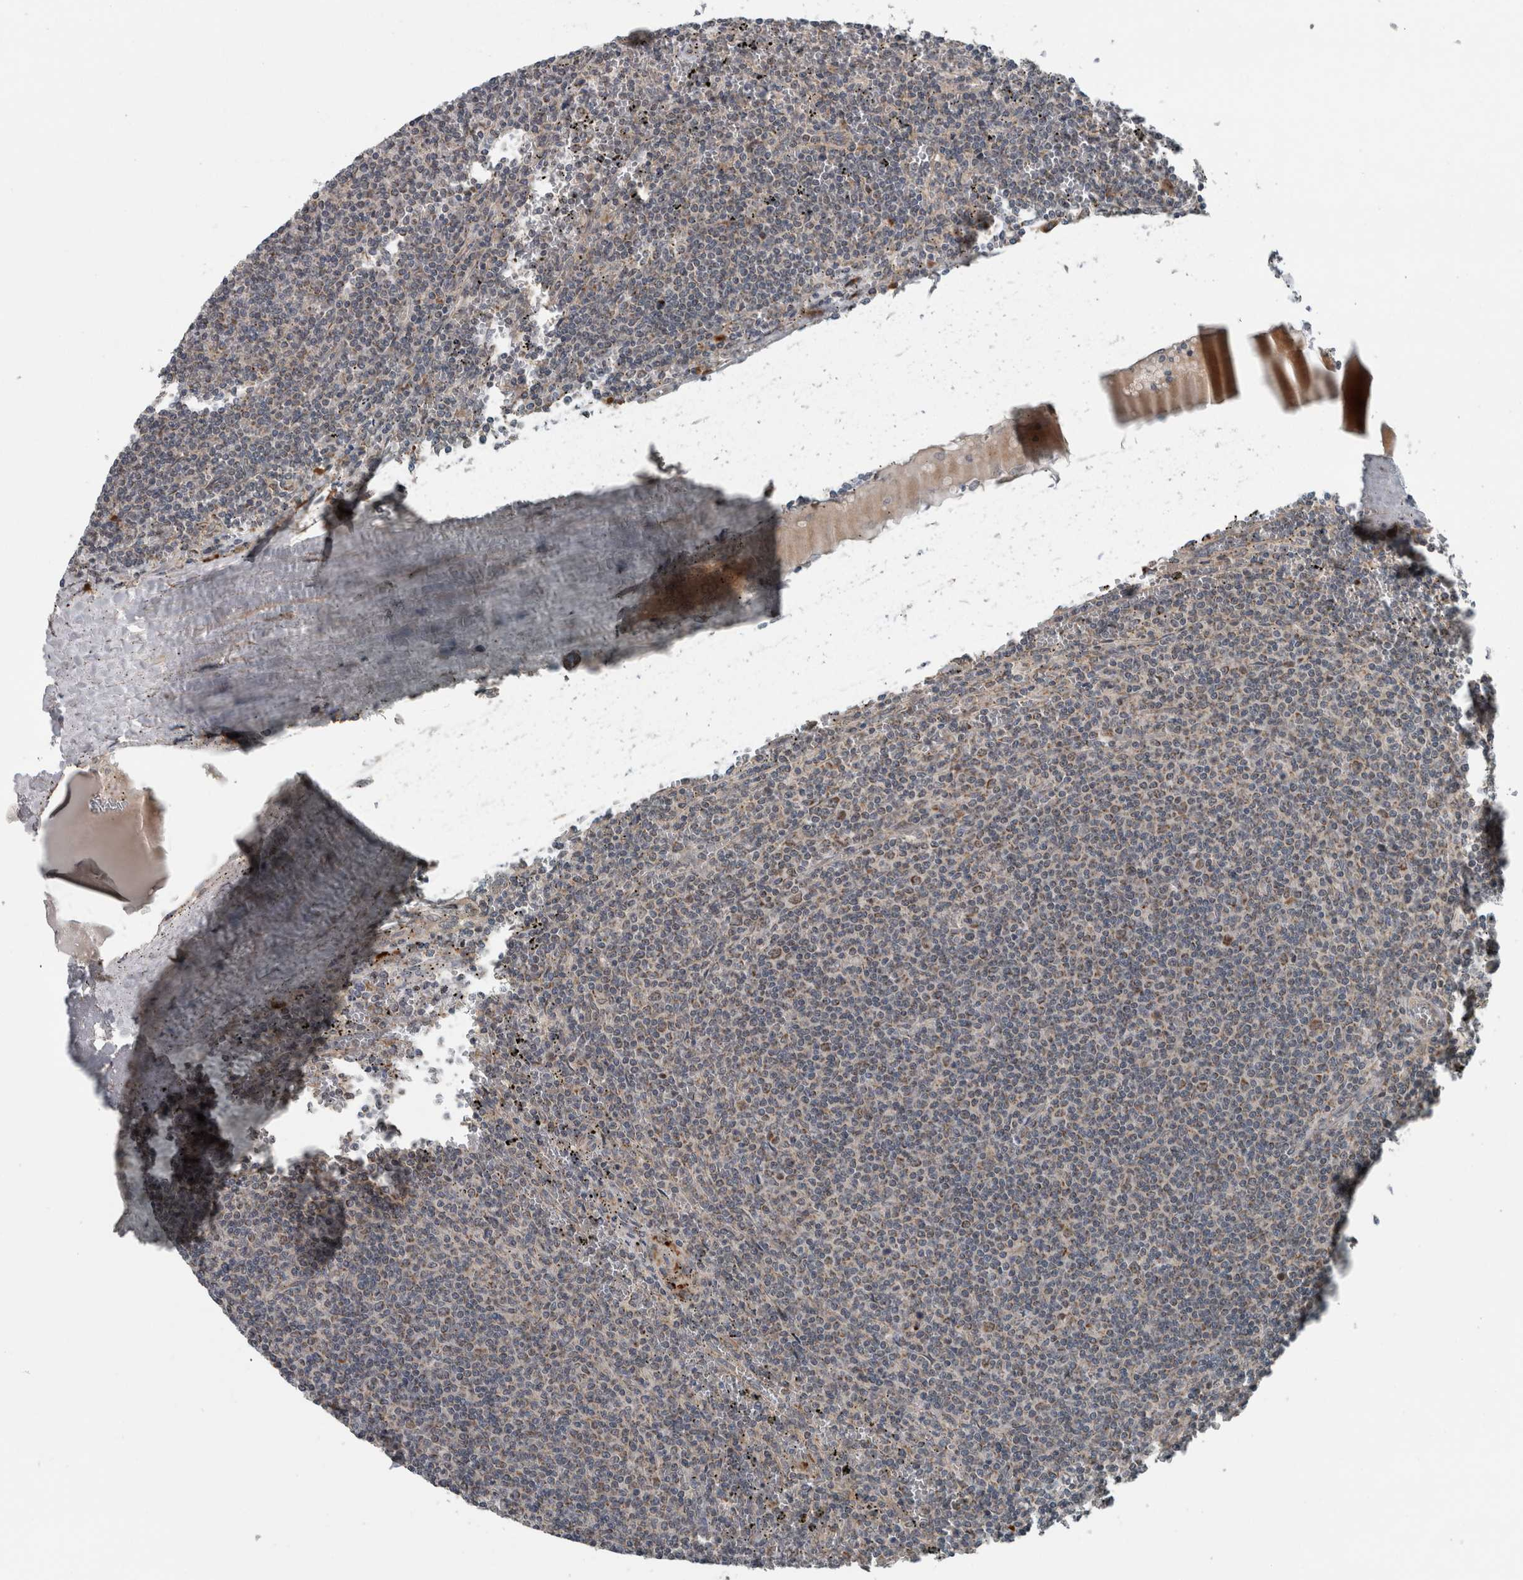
{"staining": {"intensity": "weak", "quantity": "<25%", "location": "cytoplasmic/membranous"}, "tissue": "lymphoma", "cell_type": "Tumor cells", "image_type": "cancer", "snomed": [{"axis": "morphology", "description": "Malignant lymphoma, non-Hodgkin's type, Low grade"}, {"axis": "topography", "description": "Spleen"}], "caption": "Tumor cells are negative for brown protein staining in malignant lymphoma, non-Hodgkin's type (low-grade).", "gene": "GBA2", "patient": {"sex": "female", "age": 50}}